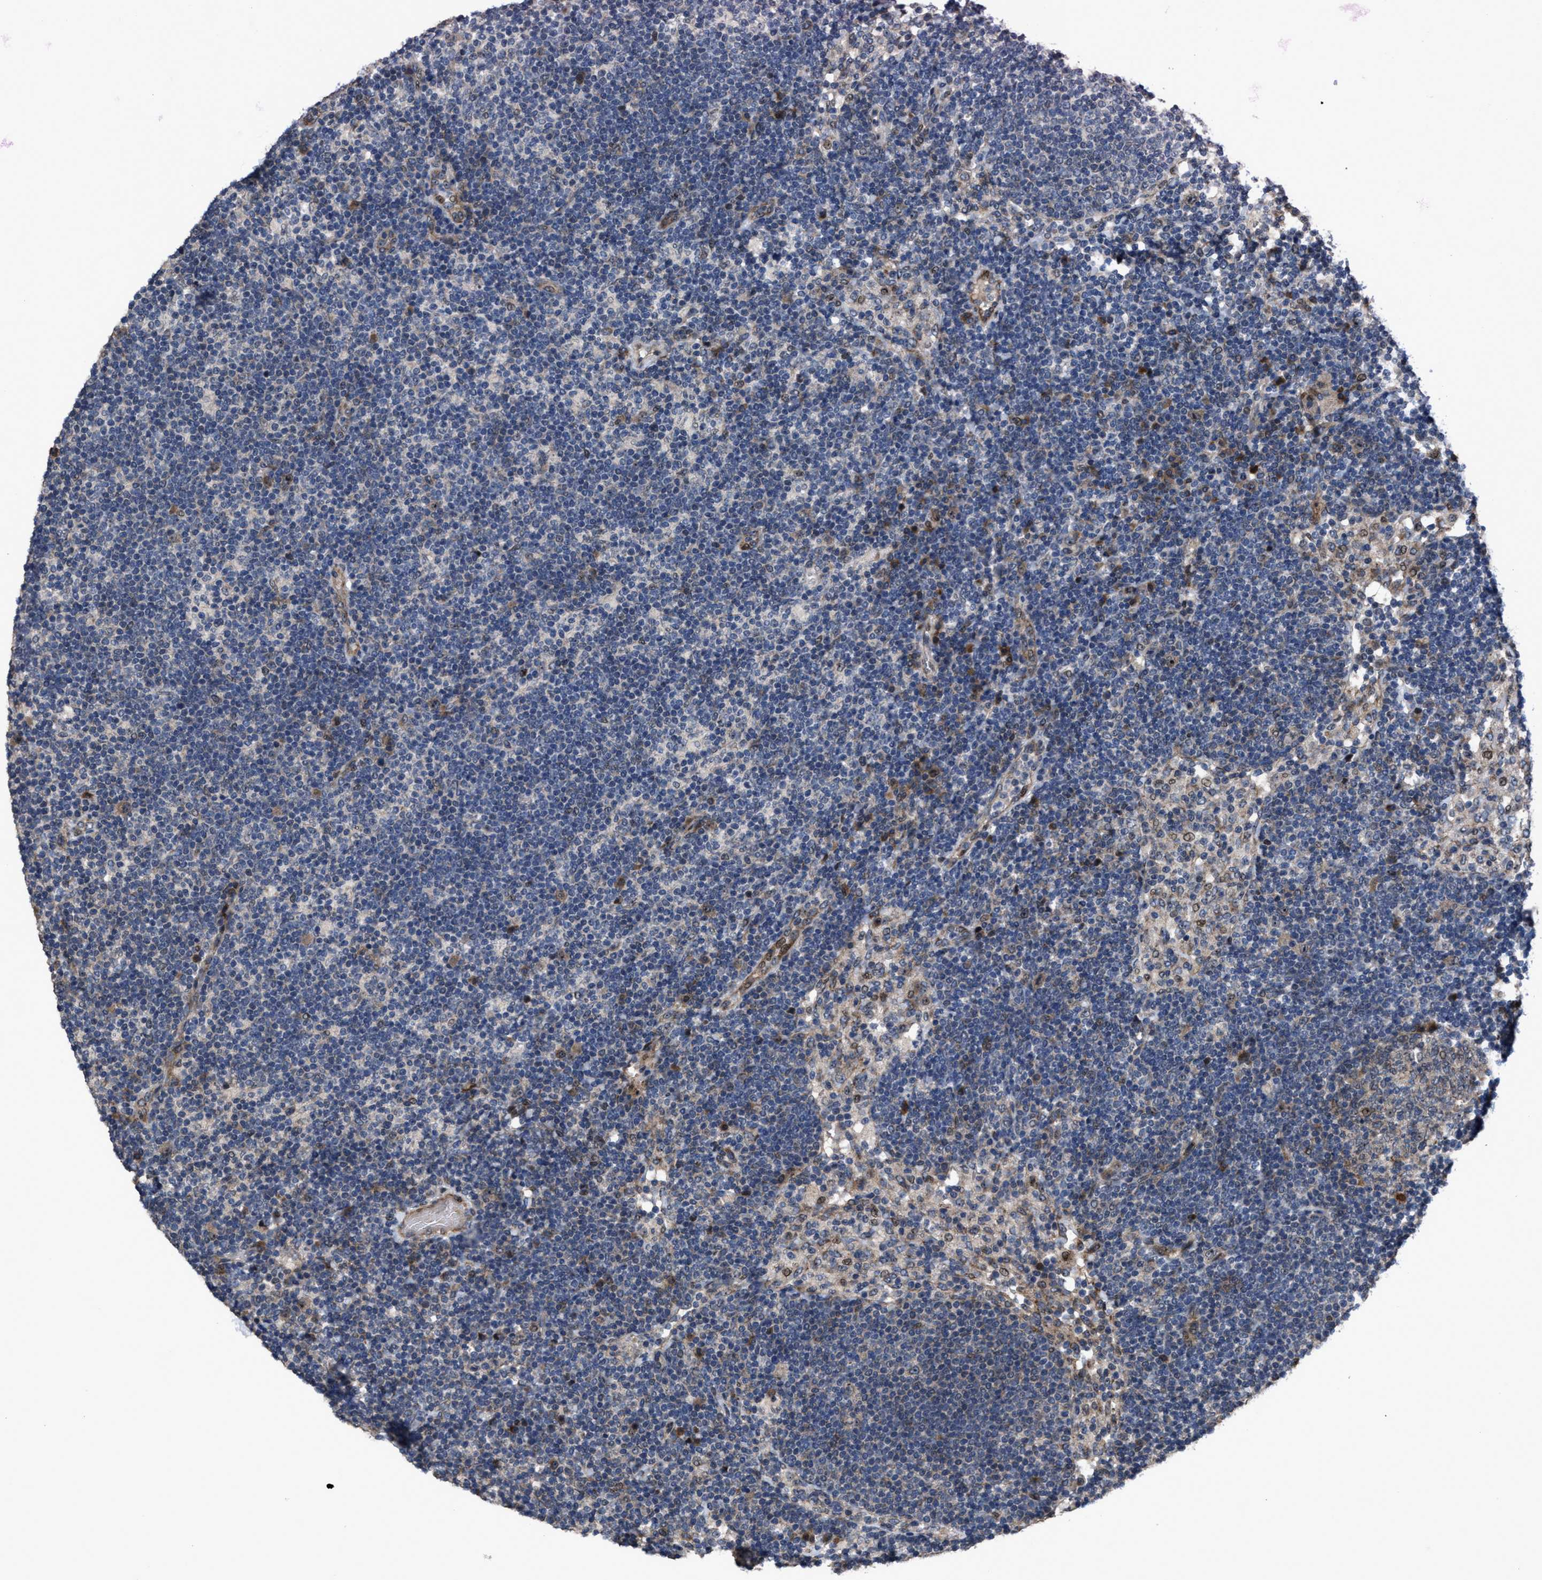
{"staining": {"intensity": "moderate", "quantity": "<25%", "location": "cytoplasmic/membranous,nuclear"}, "tissue": "lymph node", "cell_type": "Germinal center cells", "image_type": "normal", "snomed": [{"axis": "morphology", "description": "Normal tissue, NOS"}, {"axis": "morphology", "description": "Carcinoid, malignant, NOS"}, {"axis": "topography", "description": "Lymph node"}], "caption": "Moderate cytoplasmic/membranous,nuclear protein positivity is appreciated in about <25% of germinal center cells in lymph node.", "gene": "HAUS6", "patient": {"sex": "male", "age": 47}}